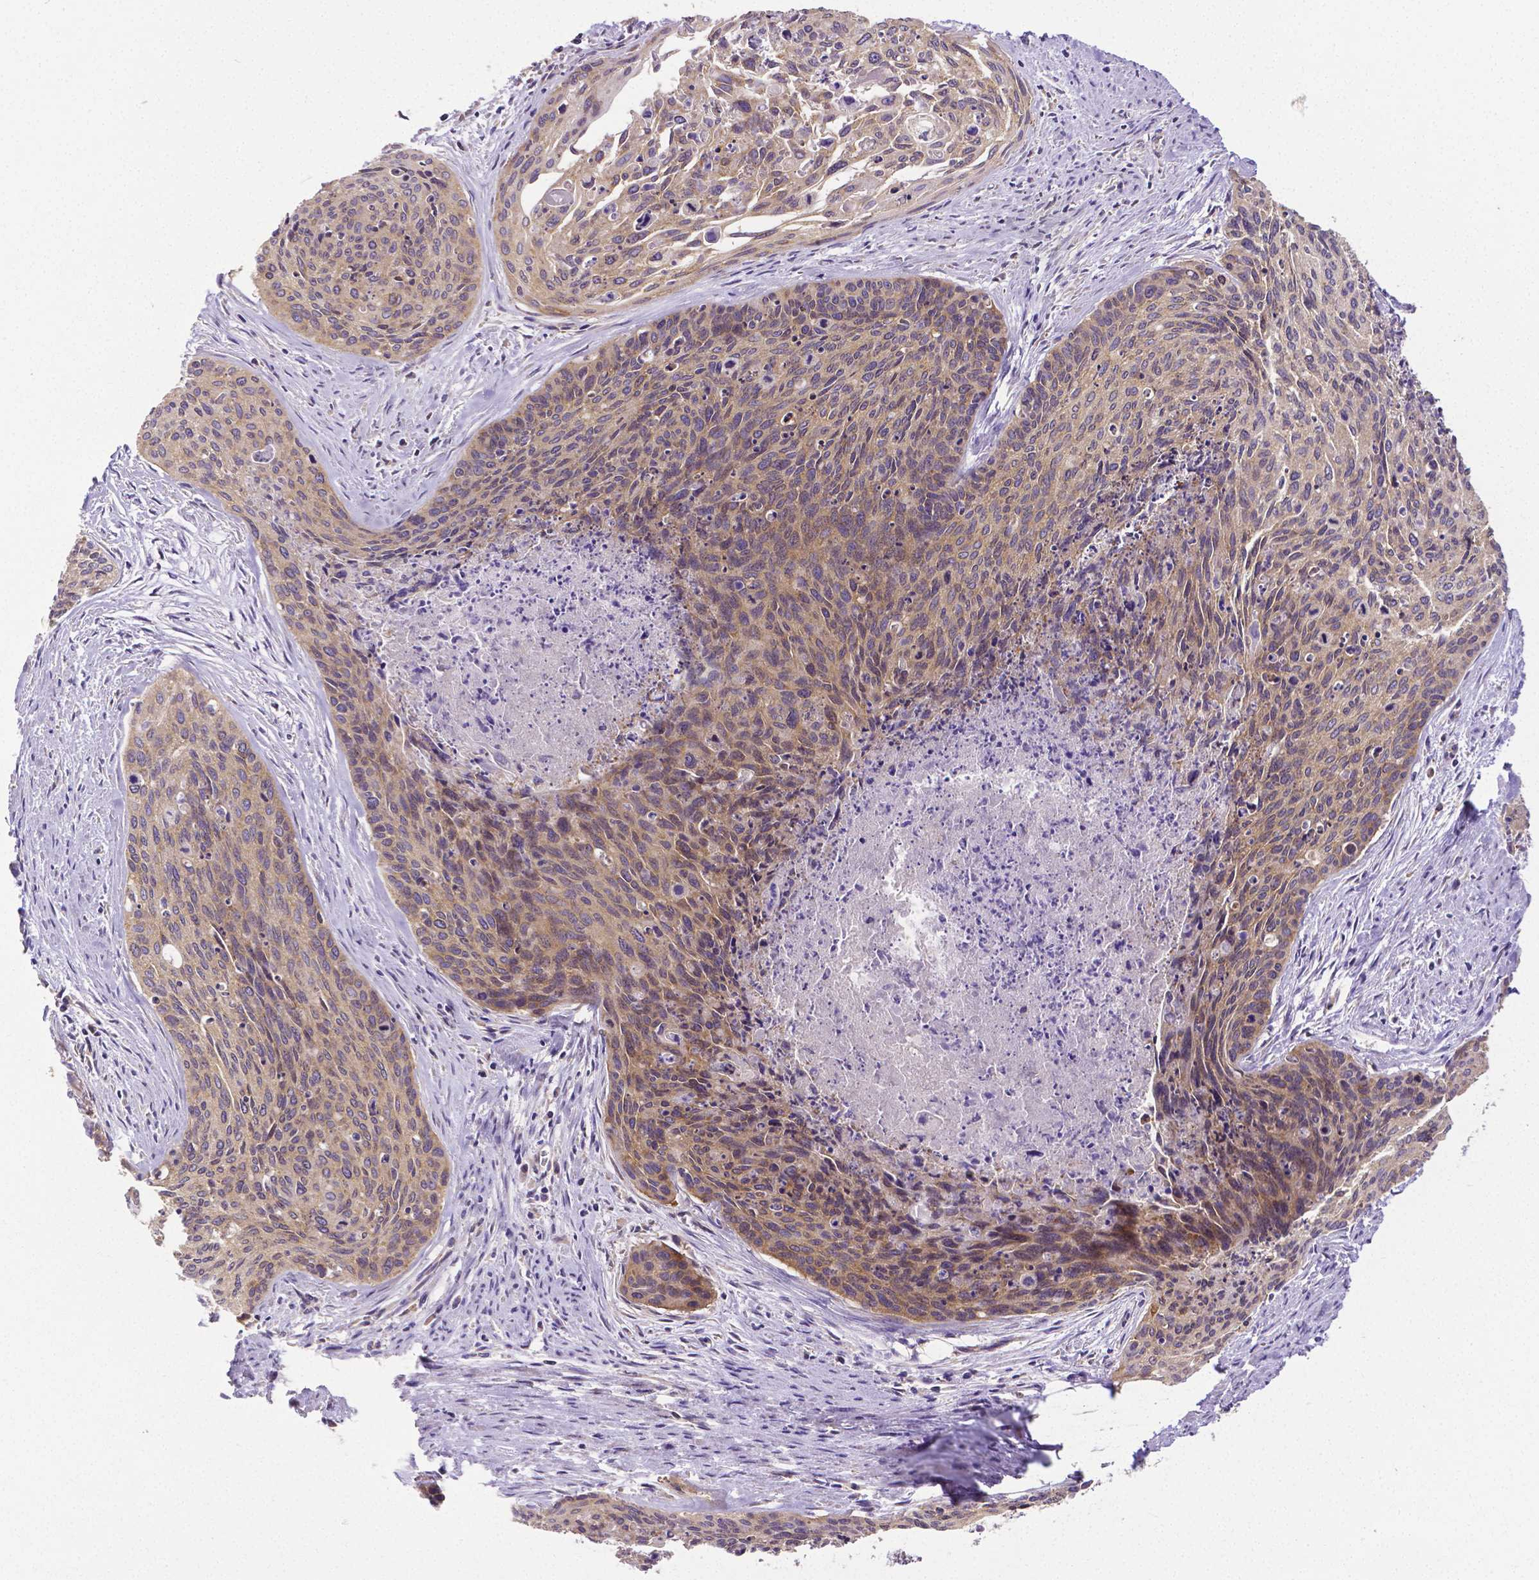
{"staining": {"intensity": "weak", "quantity": ">75%", "location": "cytoplasmic/membranous"}, "tissue": "cervical cancer", "cell_type": "Tumor cells", "image_type": "cancer", "snomed": [{"axis": "morphology", "description": "Squamous cell carcinoma, NOS"}, {"axis": "topography", "description": "Cervix"}], "caption": "Cervical squamous cell carcinoma stained with immunohistochemistry (IHC) reveals weak cytoplasmic/membranous expression in approximately >75% of tumor cells.", "gene": "DICER1", "patient": {"sex": "female", "age": 55}}